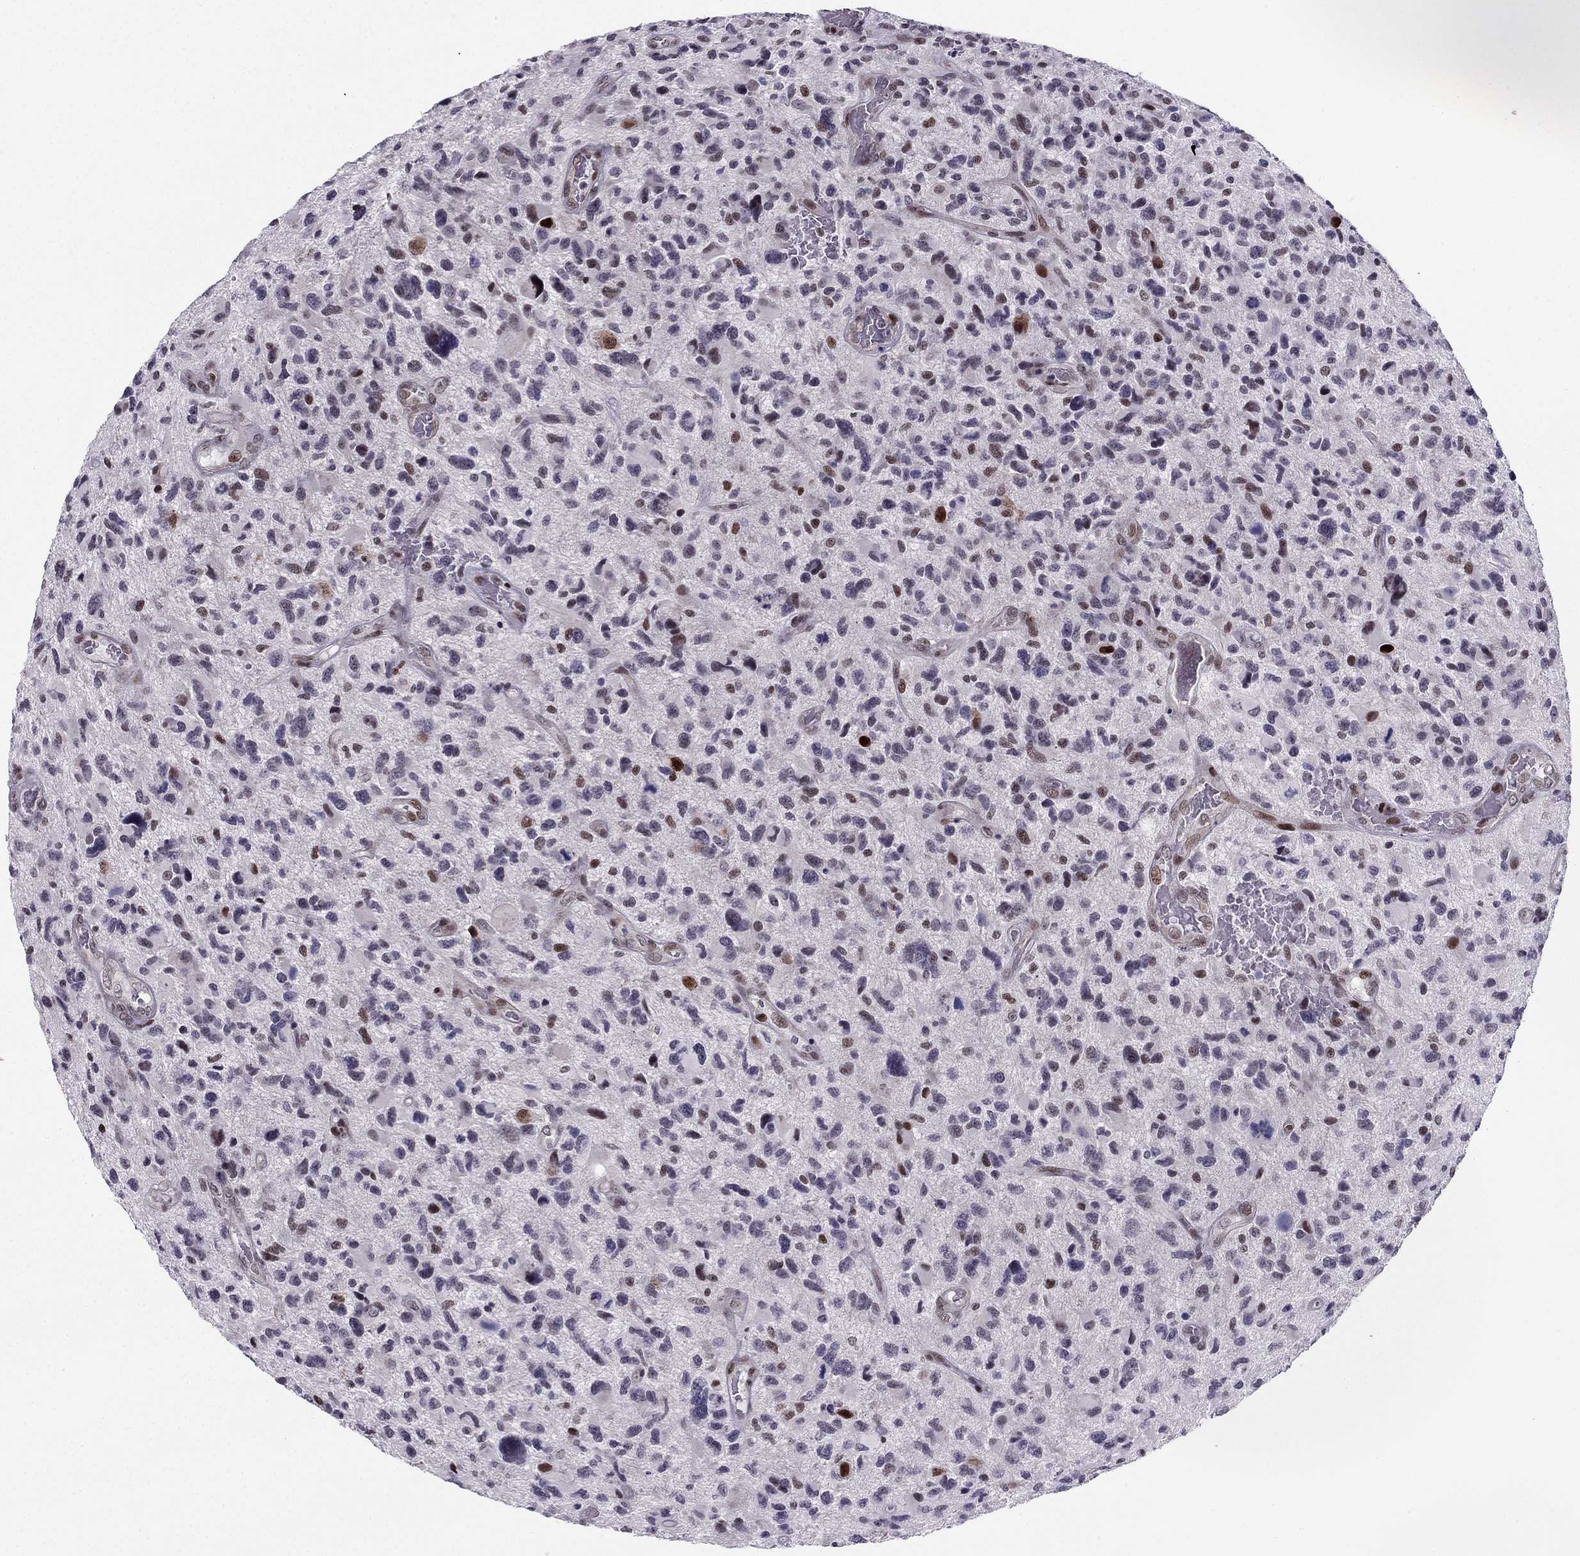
{"staining": {"intensity": "negative", "quantity": "none", "location": "none"}, "tissue": "glioma", "cell_type": "Tumor cells", "image_type": "cancer", "snomed": [{"axis": "morphology", "description": "Glioma, malignant, NOS"}, {"axis": "morphology", "description": "Glioma, malignant, High grade"}, {"axis": "topography", "description": "Brain"}], "caption": "This is a histopathology image of immunohistochemistry (IHC) staining of malignant glioma (high-grade), which shows no expression in tumor cells.", "gene": "RPRD2", "patient": {"sex": "female", "age": 71}}